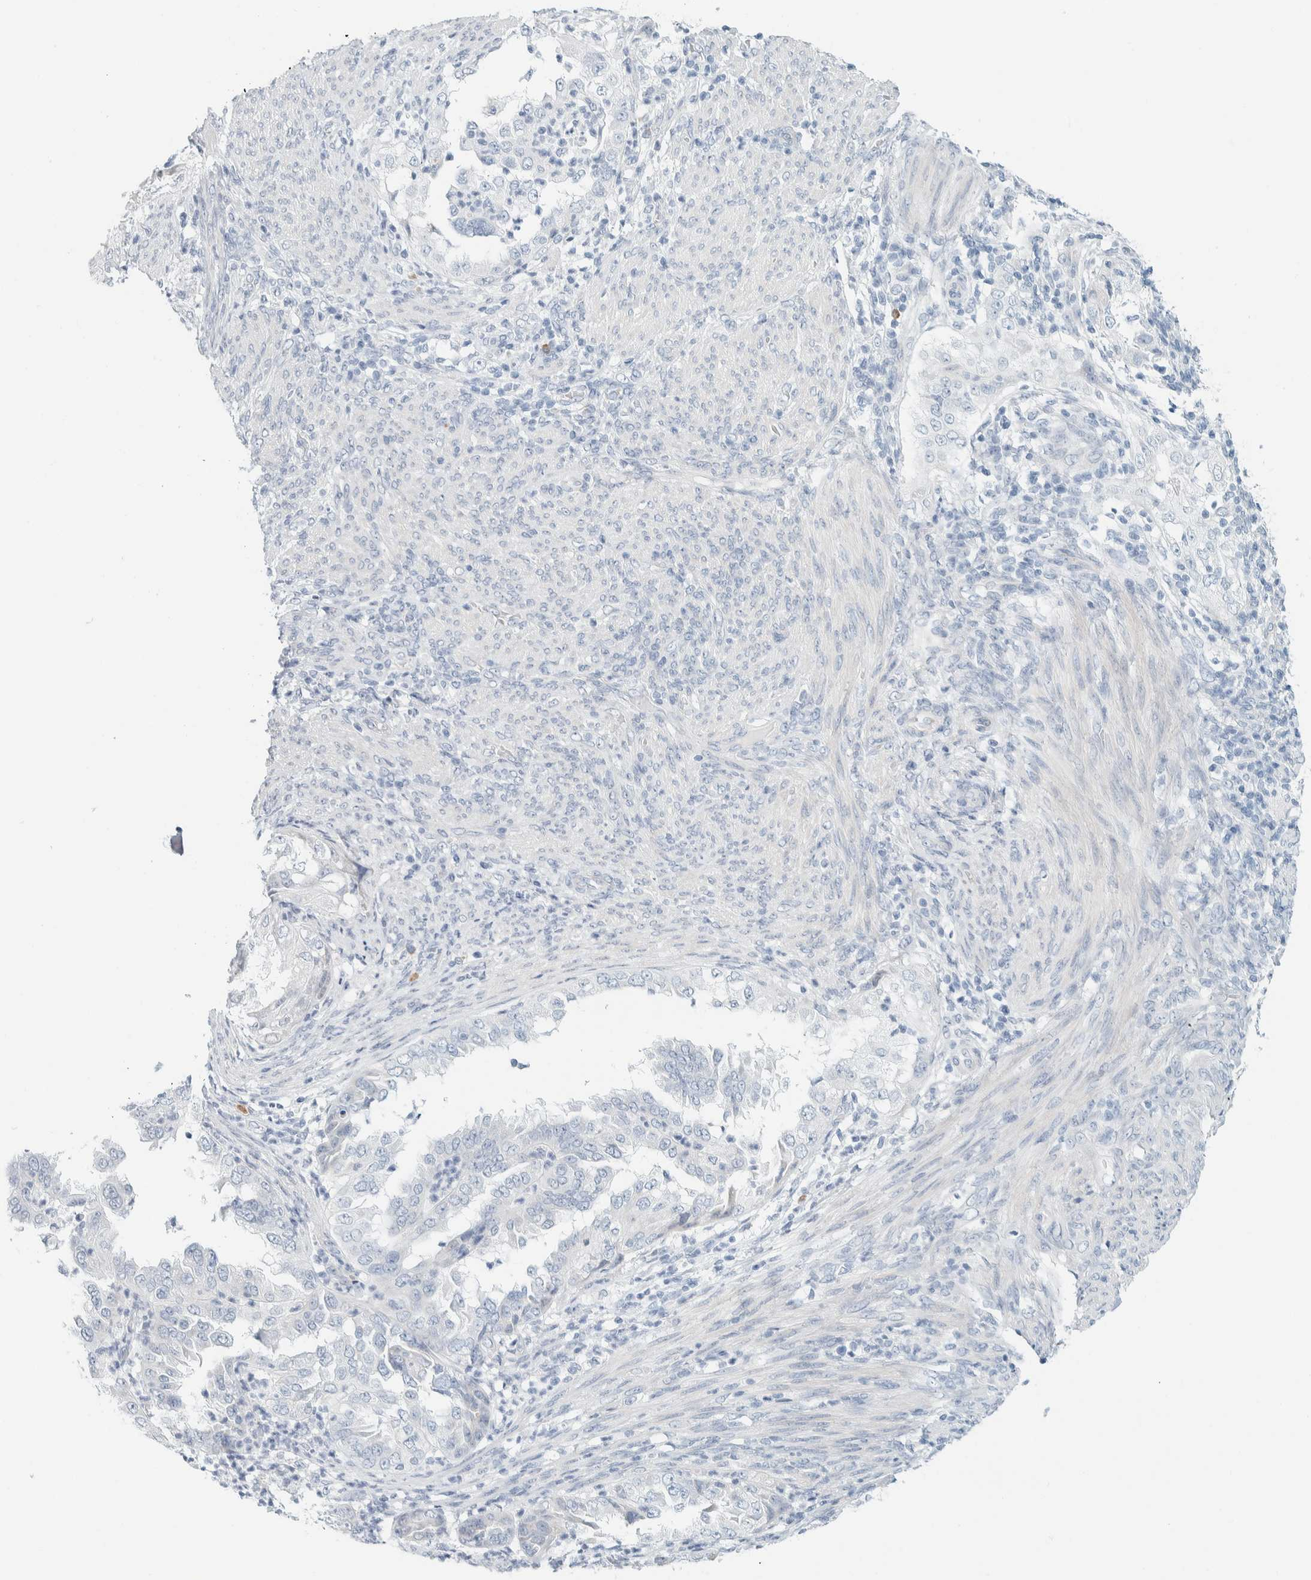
{"staining": {"intensity": "negative", "quantity": "none", "location": "none"}, "tissue": "endometrial cancer", "cell_type": "Tumor cells", "image_type": "cancer", "snomed": [{"axis": "morphology", "description": "Adenocarcinoma, NOS"}, {"axis": "topography", "description": "Endometrium"}], "caption": "Tumor cells are negative for protein expression in human endometrial adenocarcinoma.", "gene": "ARHGAP27", "patient": {"sex": "female", "age": 85}}